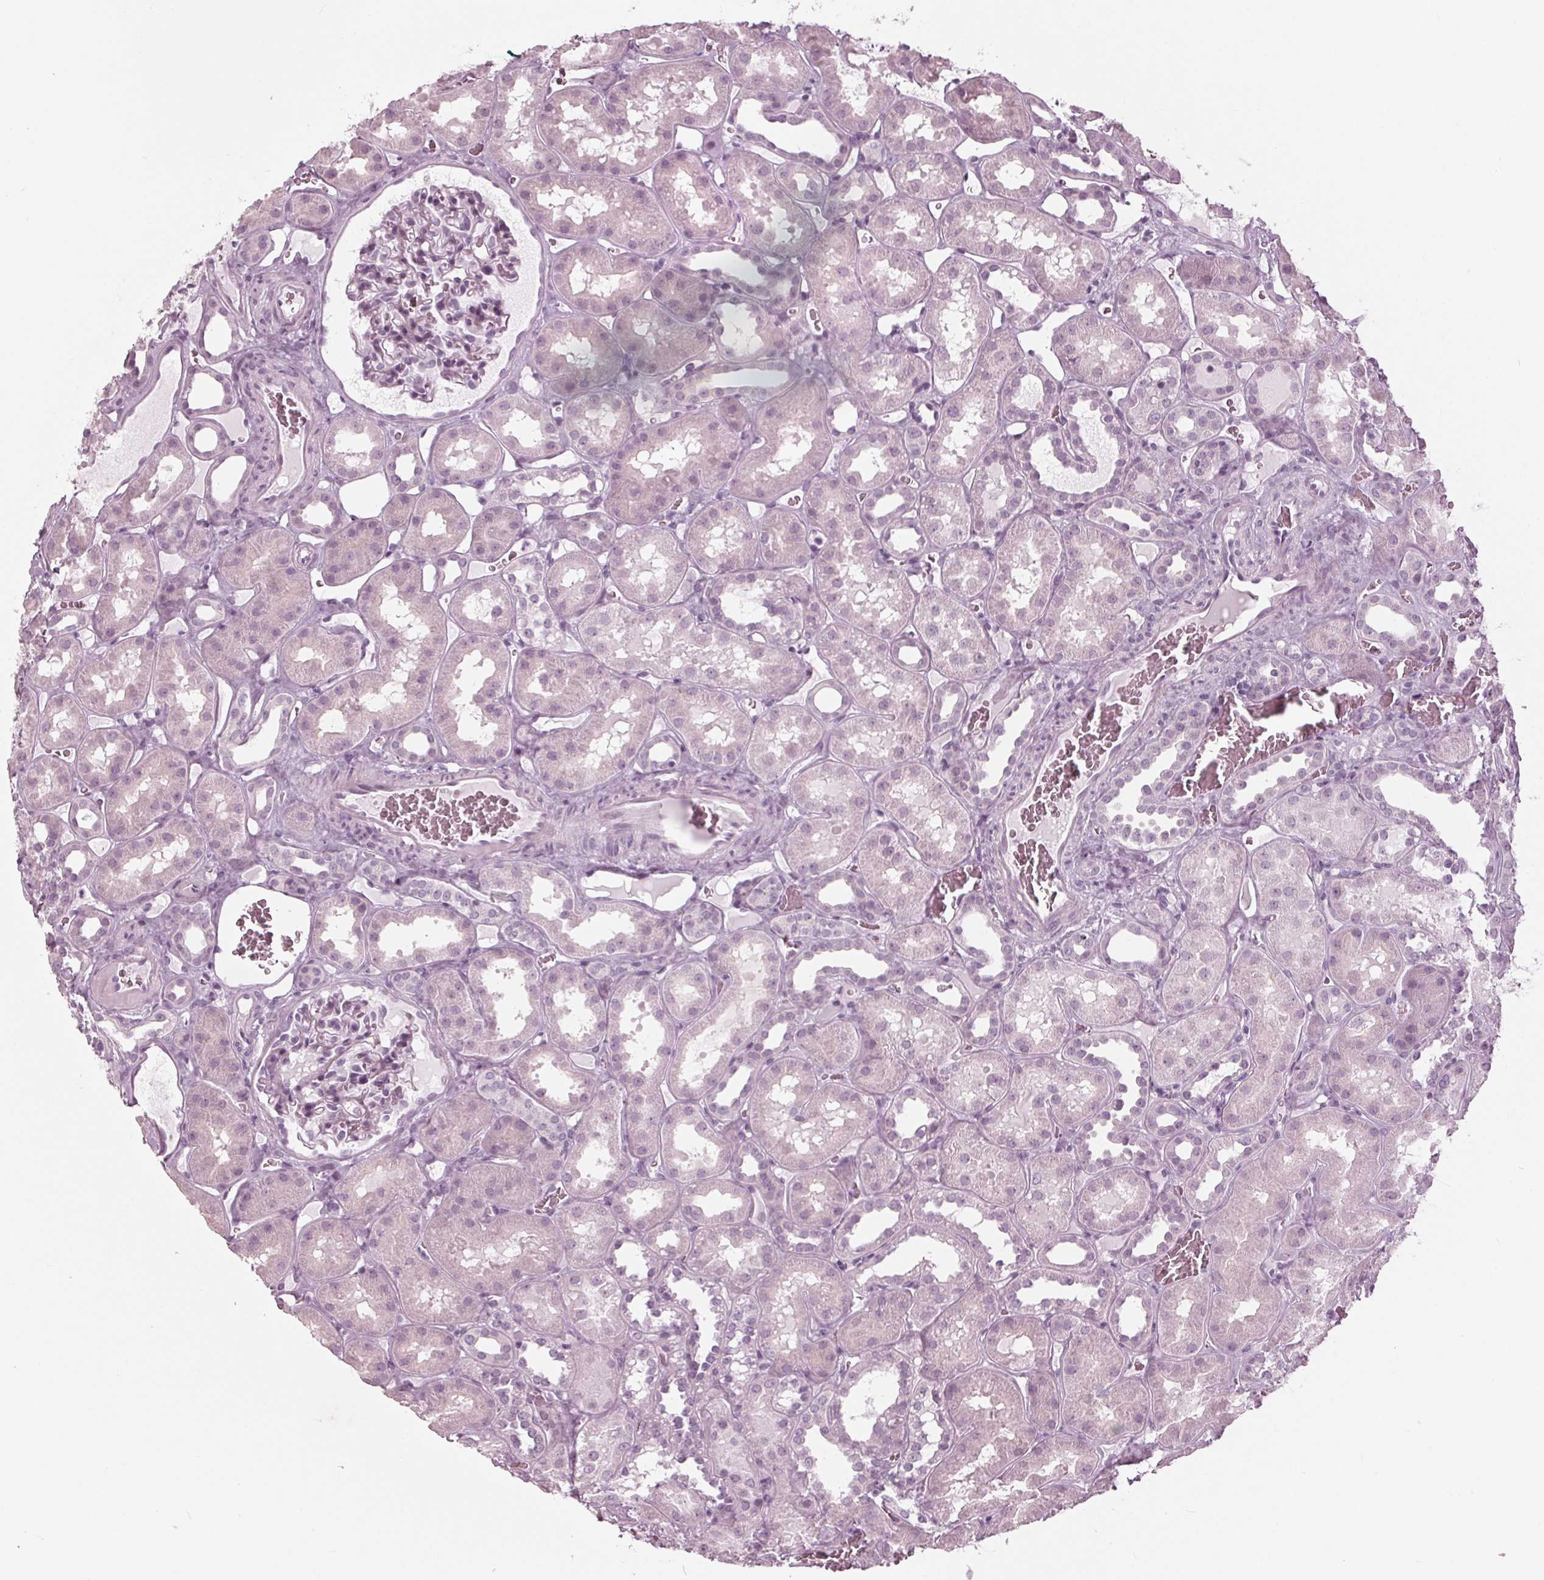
{"staining": {"intensity": "negative", "quantity": "none", "location": "none"}, "tissue": "kidney", "cell_type": "Cells in glomeruli", "image_type": "normal", "snomed": [{"axis": "morphology", "description": "Normal tissue, NOS"}, {"axis": "topography", "description": "Kidney"}], "caption": "Cells in glomeruli are negative for protein expression in normal human kidney. (Brightfield microscopy of DAB immunohistochemistry at high magnification).", "gene": "KRT28", "patient": {"sex": "female", "age": 41}}